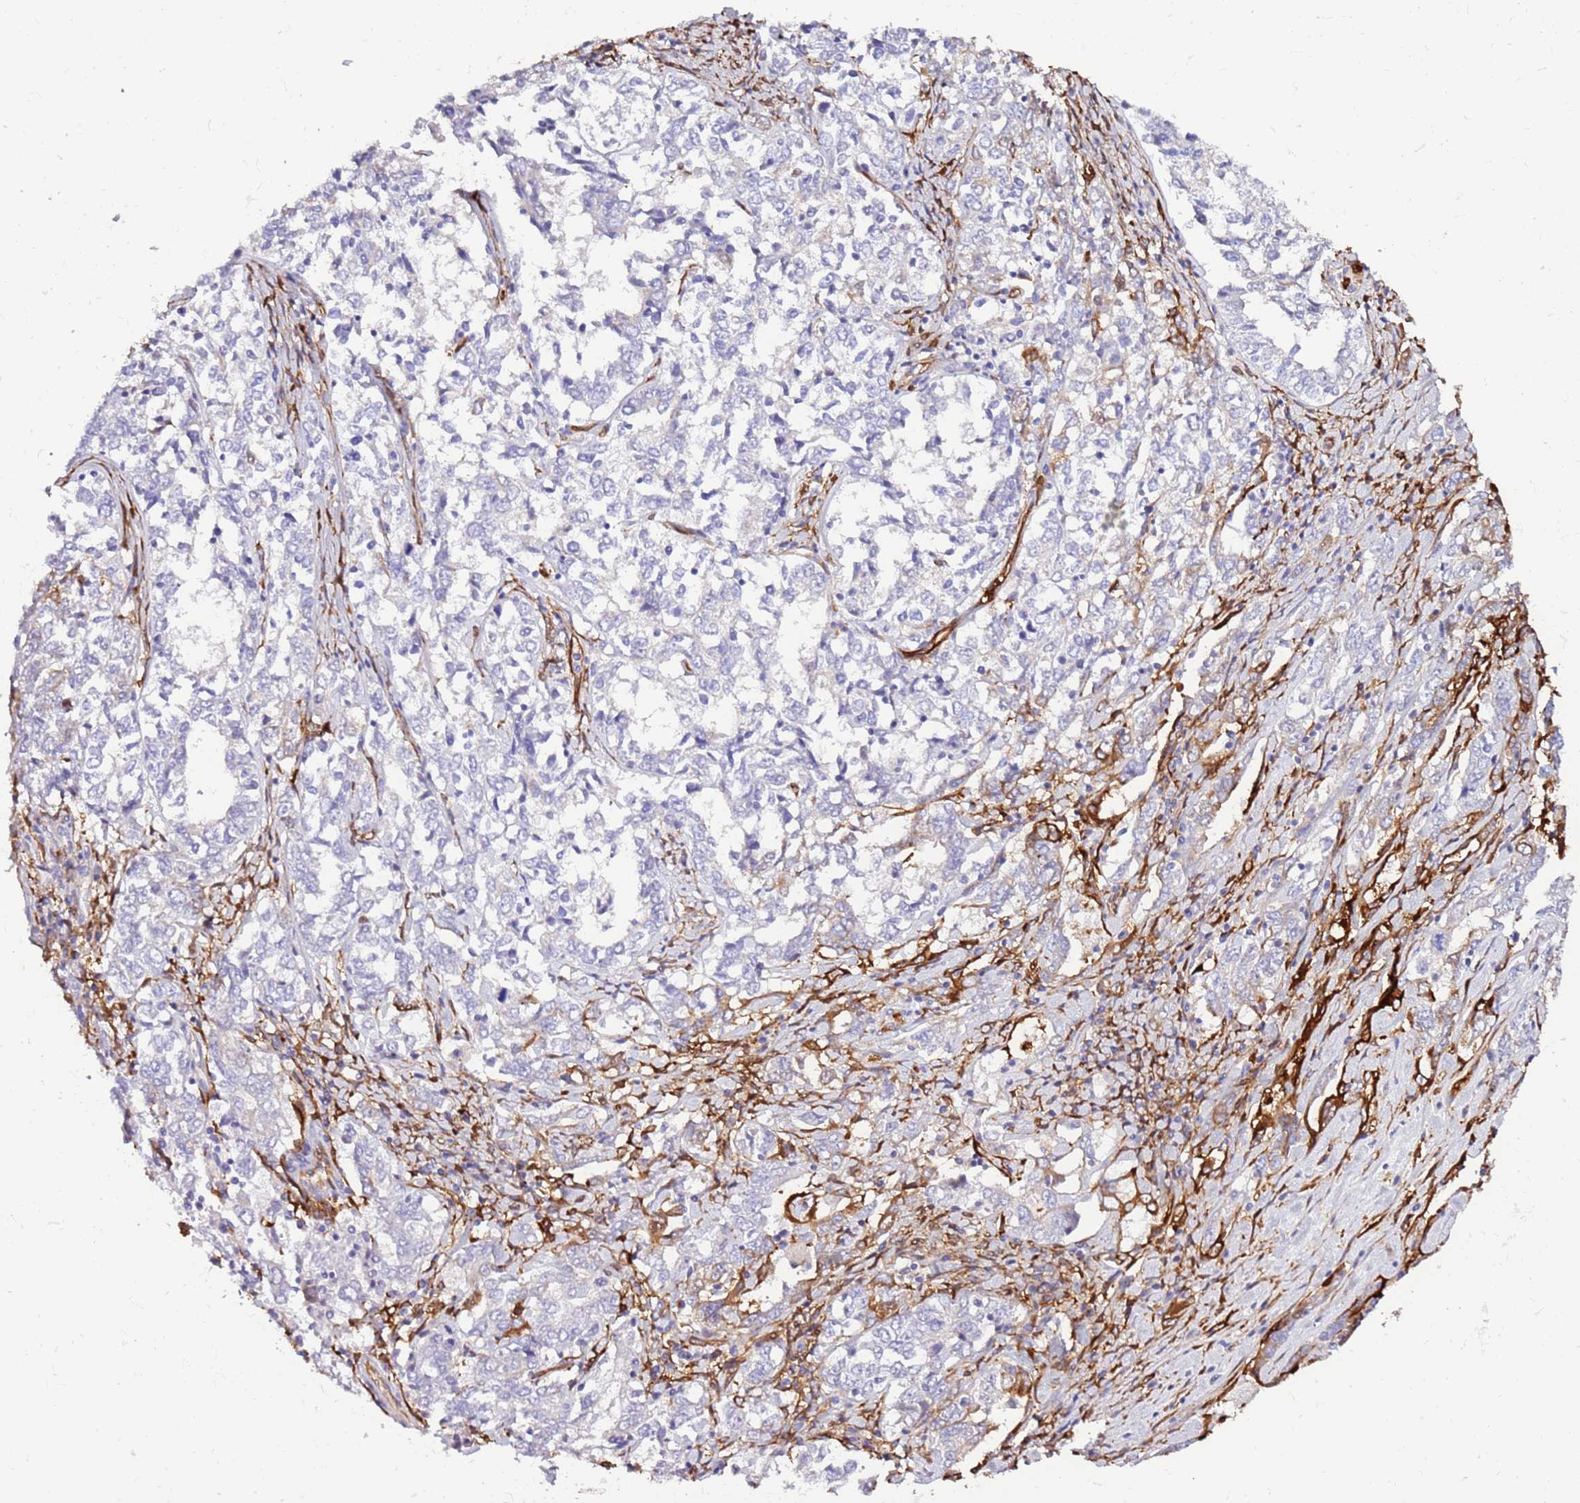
{"staining": {"intensity": "negative", "quantity": "none", "location": "none"}, "tissue": "ovarian cancer", "cell_type": "Tumor cells", "image_type": "cancer", "snomed": [{"axis": "morphology", "description": "Carcinoma, endometroid"}, {"axis": "topography", "description": "Ovary"}], "caption": "Immunohistochemistry photomicrograph of human endometroid carcinoma (ovarian) stained for a protein (brown), which exhibits no expression in tumor cells. (Stains: DAB (3,3'-diaminobenzidine) immunohistochemistry with hematoxylin counter stain, Microscopy: brightfield microscopy at high magnification).", "gene": "FAM174C", "patient": {"sex": "female", "age": 62}}